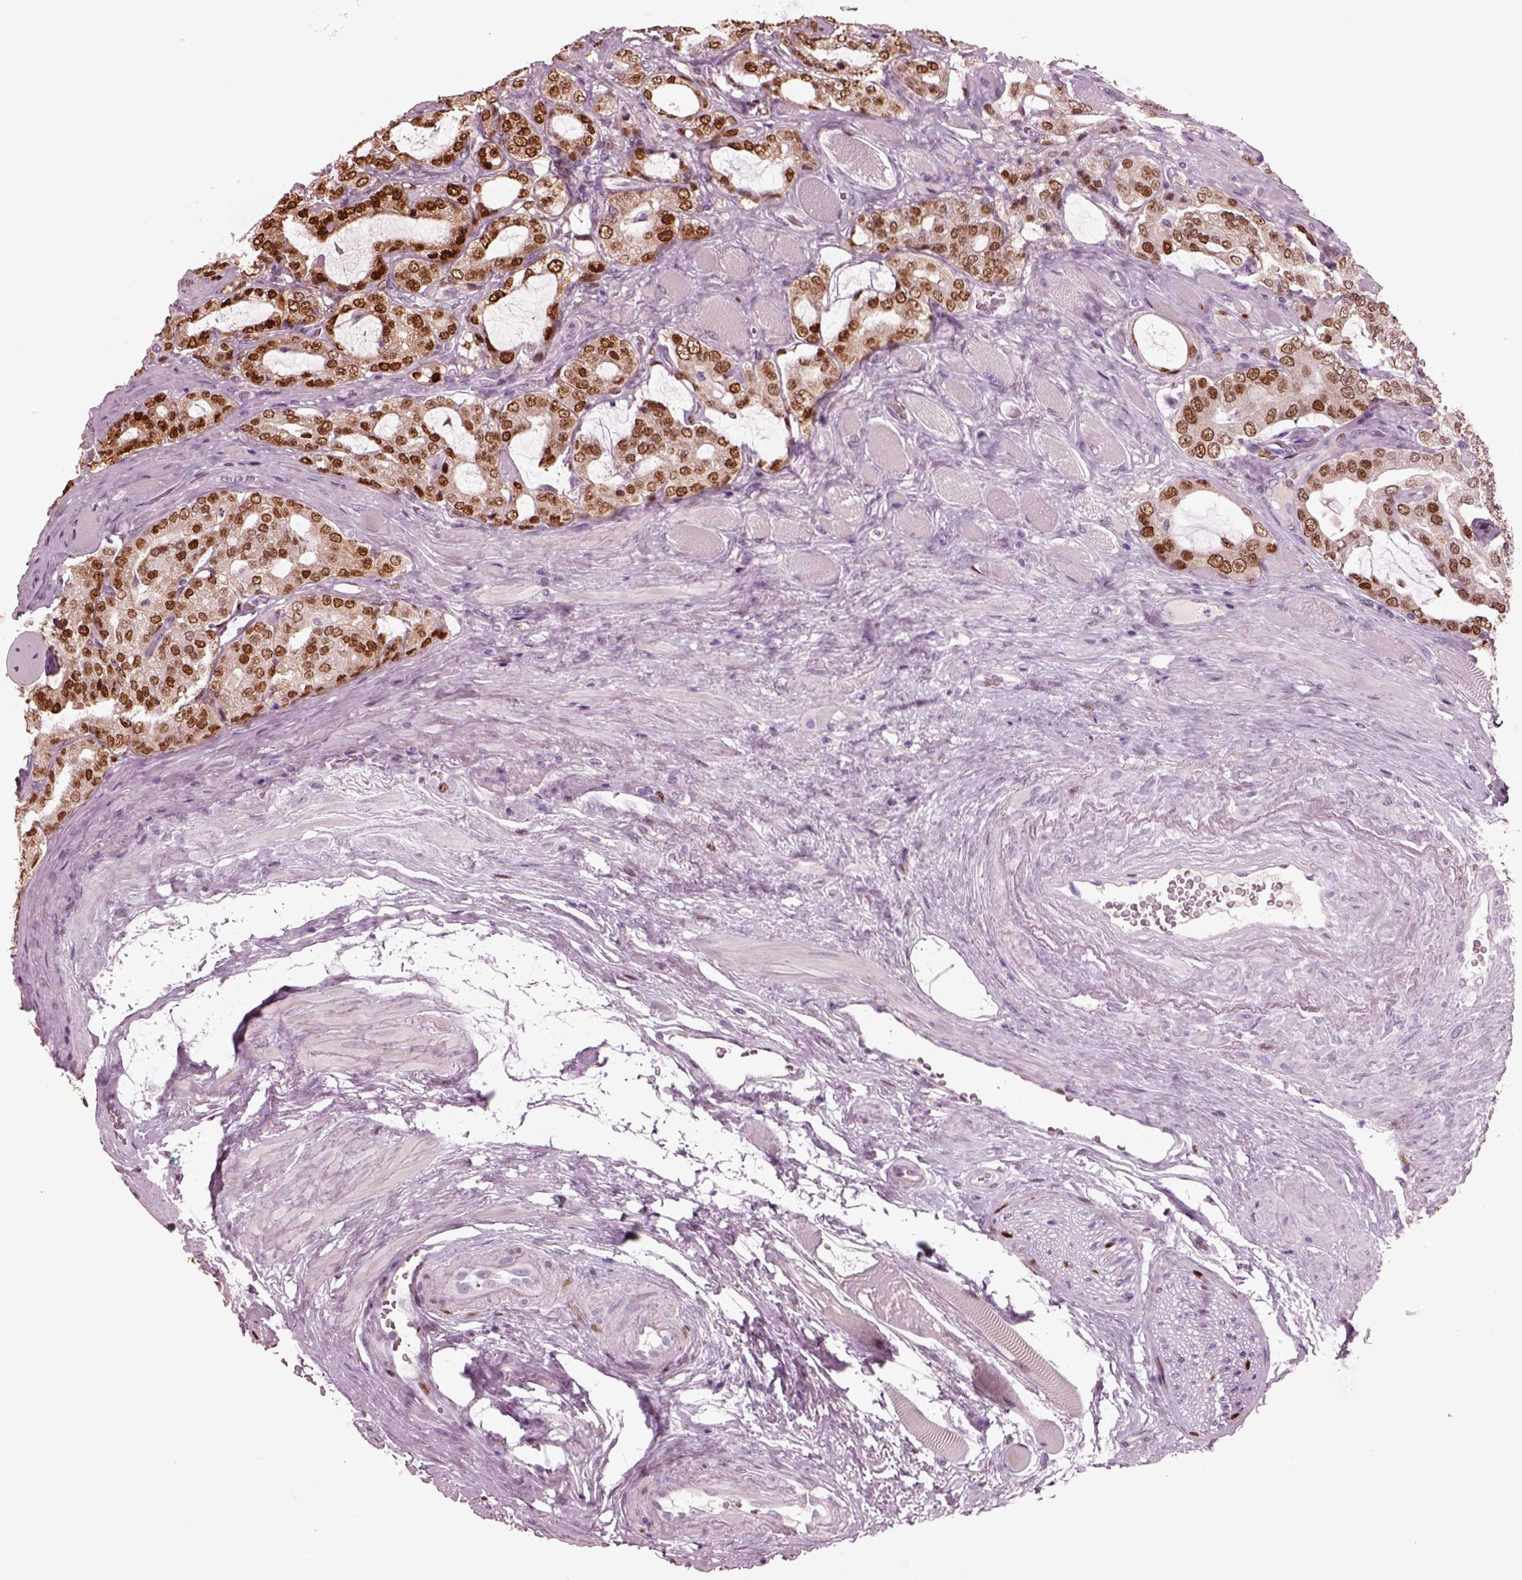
{"staining": {"intensity": "strong", "quantity": ">75%", "location": "nuclear"}, "tissue": "prostate cancer", "cell_type": "Tumor cells", "image_type": "cancer", "snomed": [{"axis": "morphology", "description": "Adenocarcinoma, NOS"}, {"axis": "topography", "description": "Prostate"}], "caption": "Protein expression analysis of prostate cancer displays strong nuclear positivity in approximately >75% of tumor cells. Nuclei are stained in blue.", "gene": "SOX9", "patient": {"sex": "male", "age": 64}}